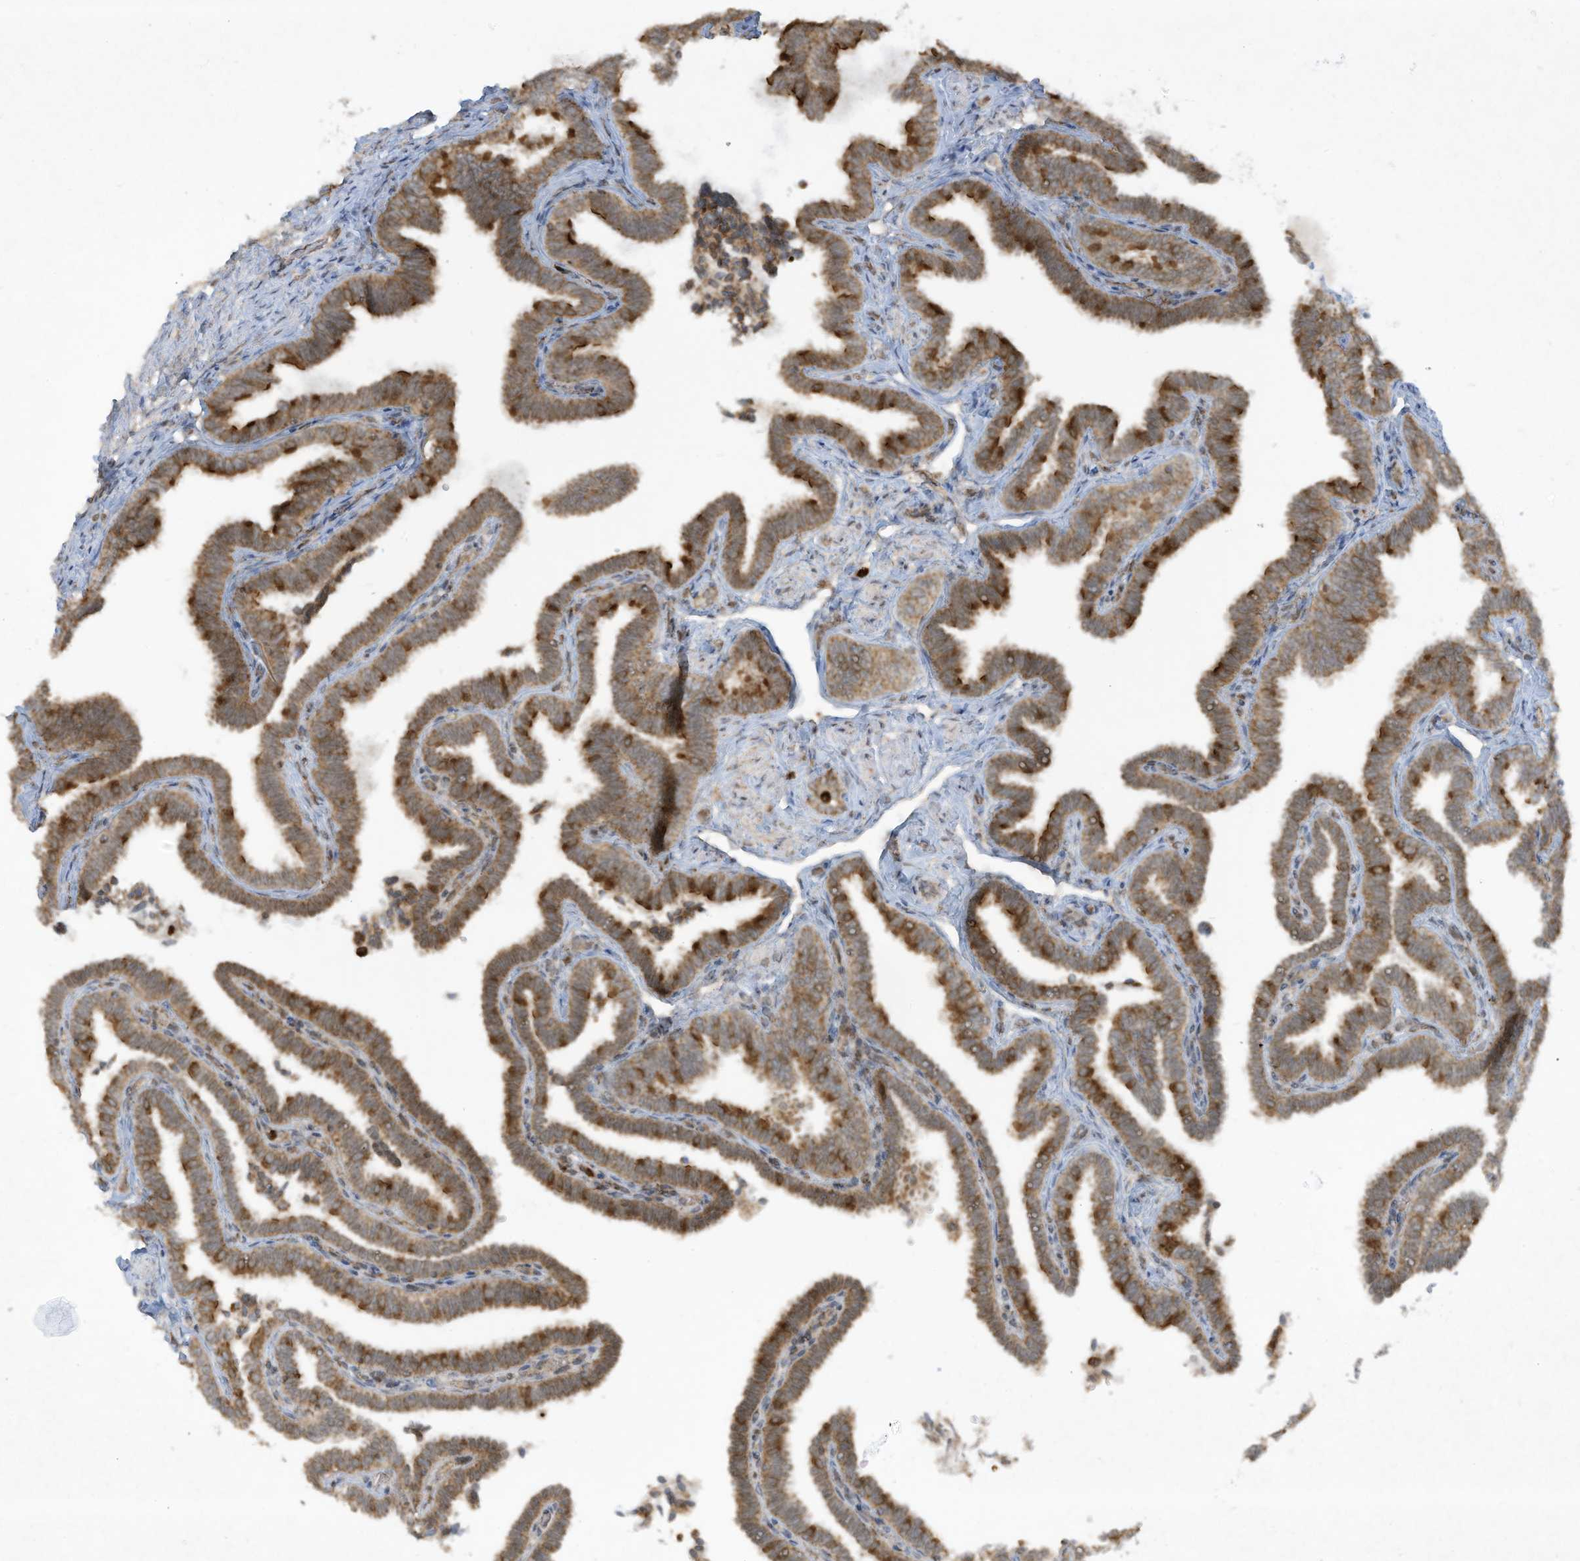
{"staining": {"intensity": "strong", "quantity": ">75%", "location": "cytoplasmic/membranous"}, "tissue": "fallopian tube", "cell_type": "Glandular cells", "image_type": "normal", "snomed": [{"axis": "morphology", "description": "Normal tissue, NOS"}, {"axis": "topography", "description": "Fallopian tube"}], "caption": "A high-resolution histopathology image shows immunohistochemistry (IHC) staining of benign fallopian tube, which displays strong cytoplasmic/membranous expression in about >75% of glandular cells.", "gene": "CHRNA4", "patient": {"sex": "female", "age": 39}}